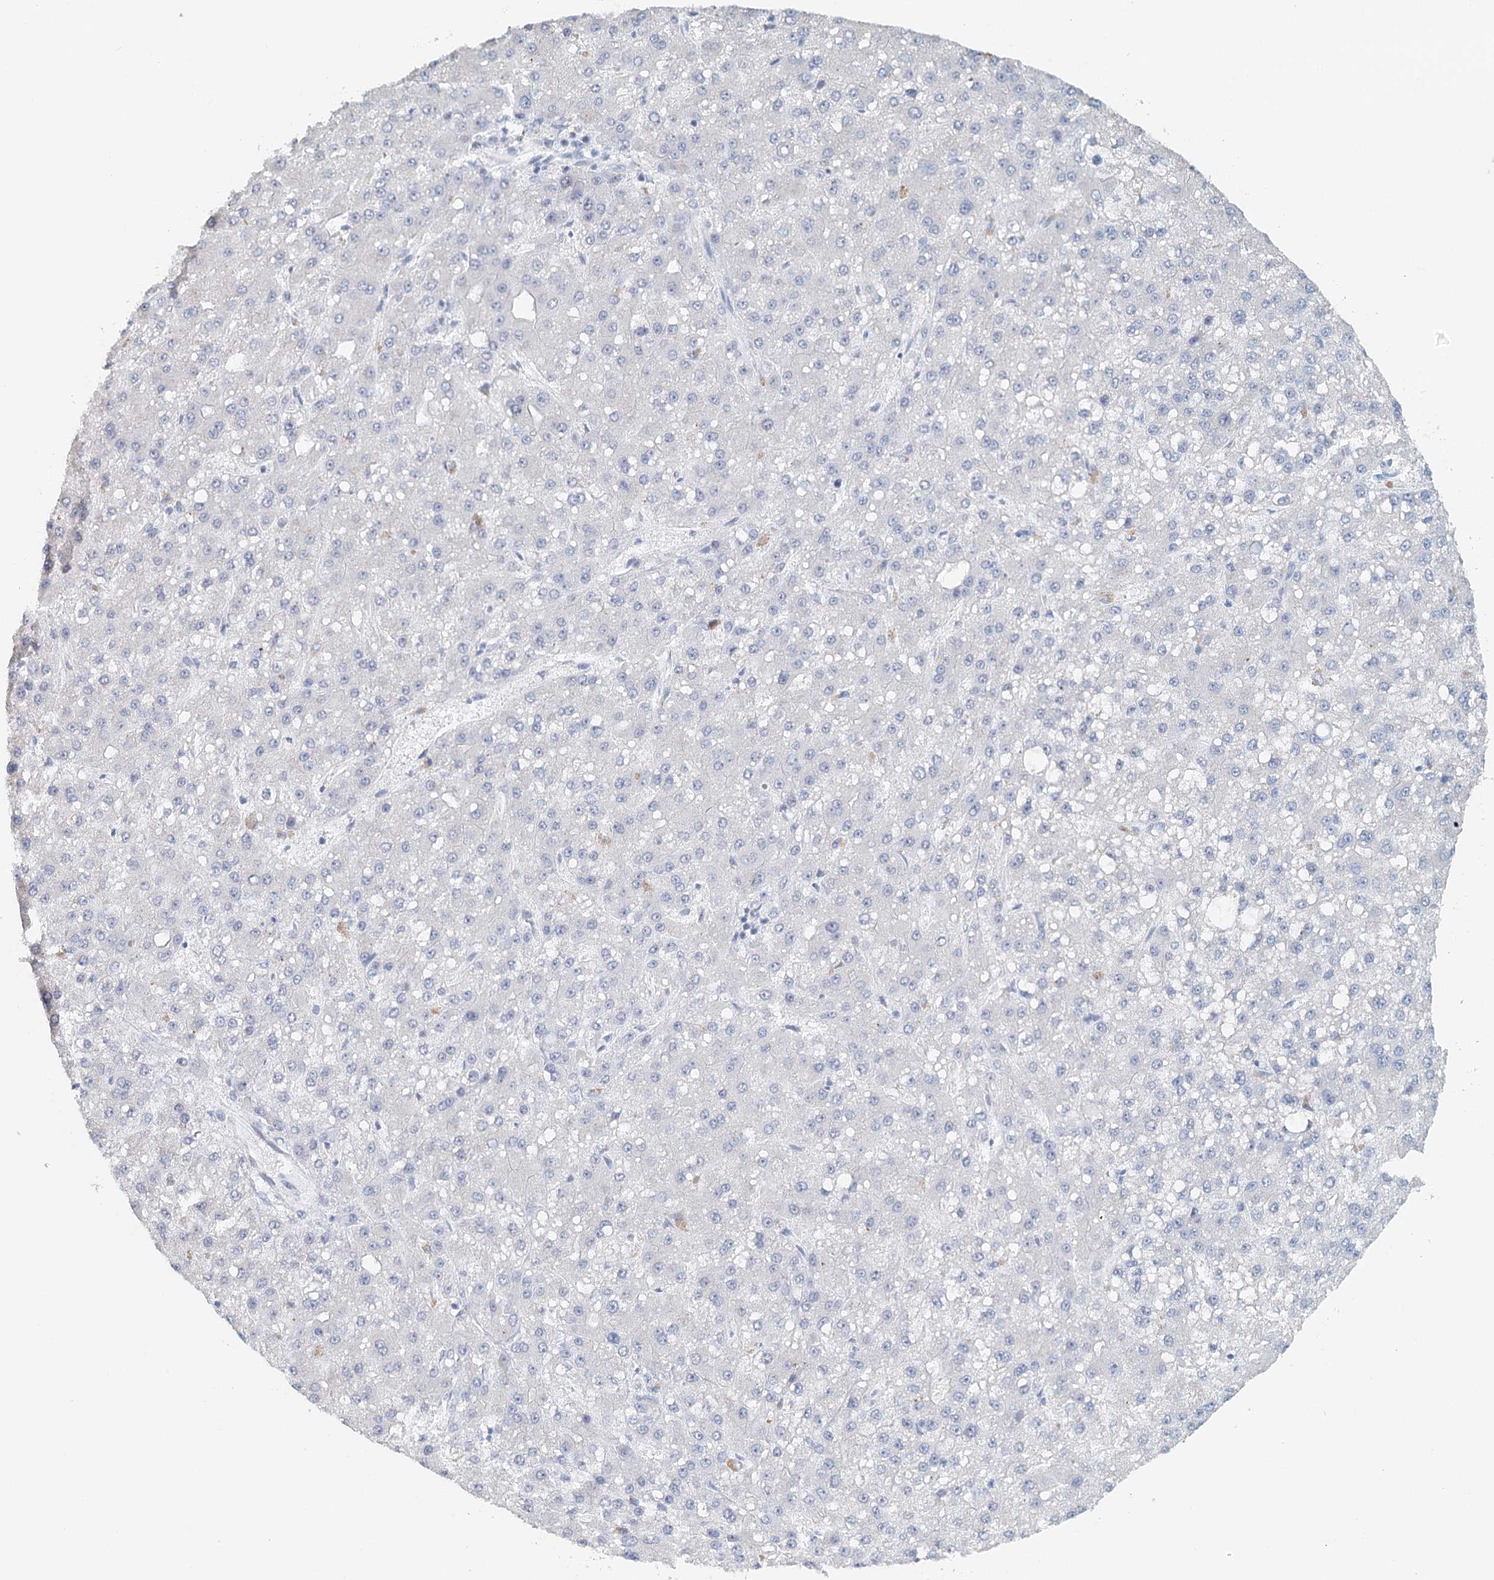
{"staining": {"intensity": "negative", "quantity": "none", "location": "none"}, "tissue": "liver cancer", "cell_type": "Tumor cells", "image_type": "cancer", "snomed": [{"axis": "morphology", "description": "Carcinoma, Hepatocellular, NOS"}, {"axis": "topography", "description": "Liver"}], "caption": "Tumor cells are negative for protein expression in human liver hepatocellular carcinoma. Brightfield microscopy of immunohistochemistry stained with DAB (3,3'-diaminobenzidine) (brown) and hematoxylin (blue), captured at high magnification.", "gene": "SYNPO", "patient": {"sex": "male", "age": 67}}